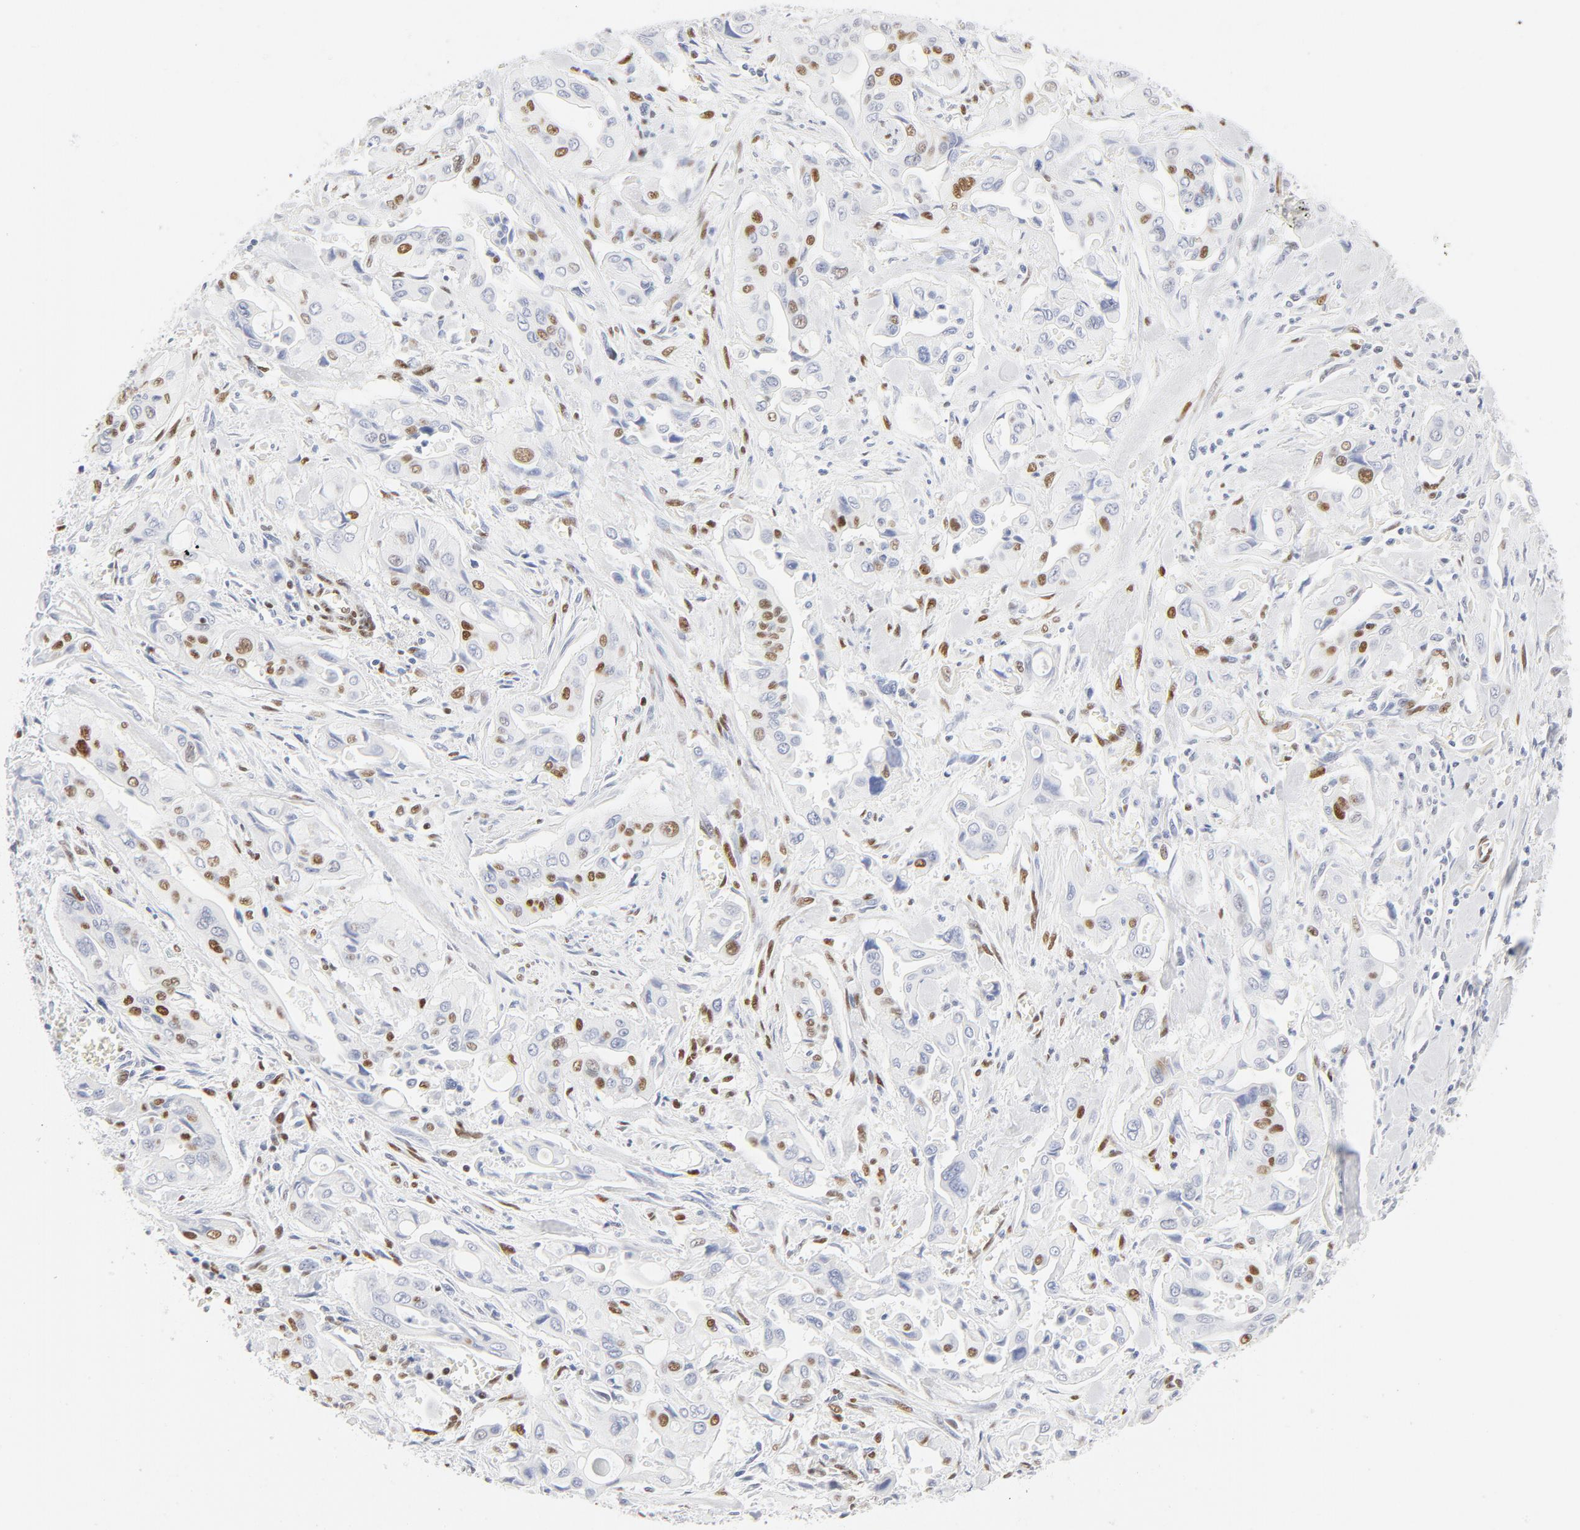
{"staining": {"intensity": "moderate", "quantity": "<25%", "location": "nuclear"}, "tissue": "pancreatic cancer", "cell_type": "Tumor cells", "image_type": "cancer", "snomed": [{"axis": "morphology", "description": "Adenocarcinoma, NOS"}, {"axis": "topography", "description": "Pancreas"}], "caption": "This is an image of IHC staining of pancreatic cancer (adenocarcinoma), which shows moderate staining in the nuclear of tumor cells.", "gene": "ATF2", "patient": {"sex": "male", "age": 77}}